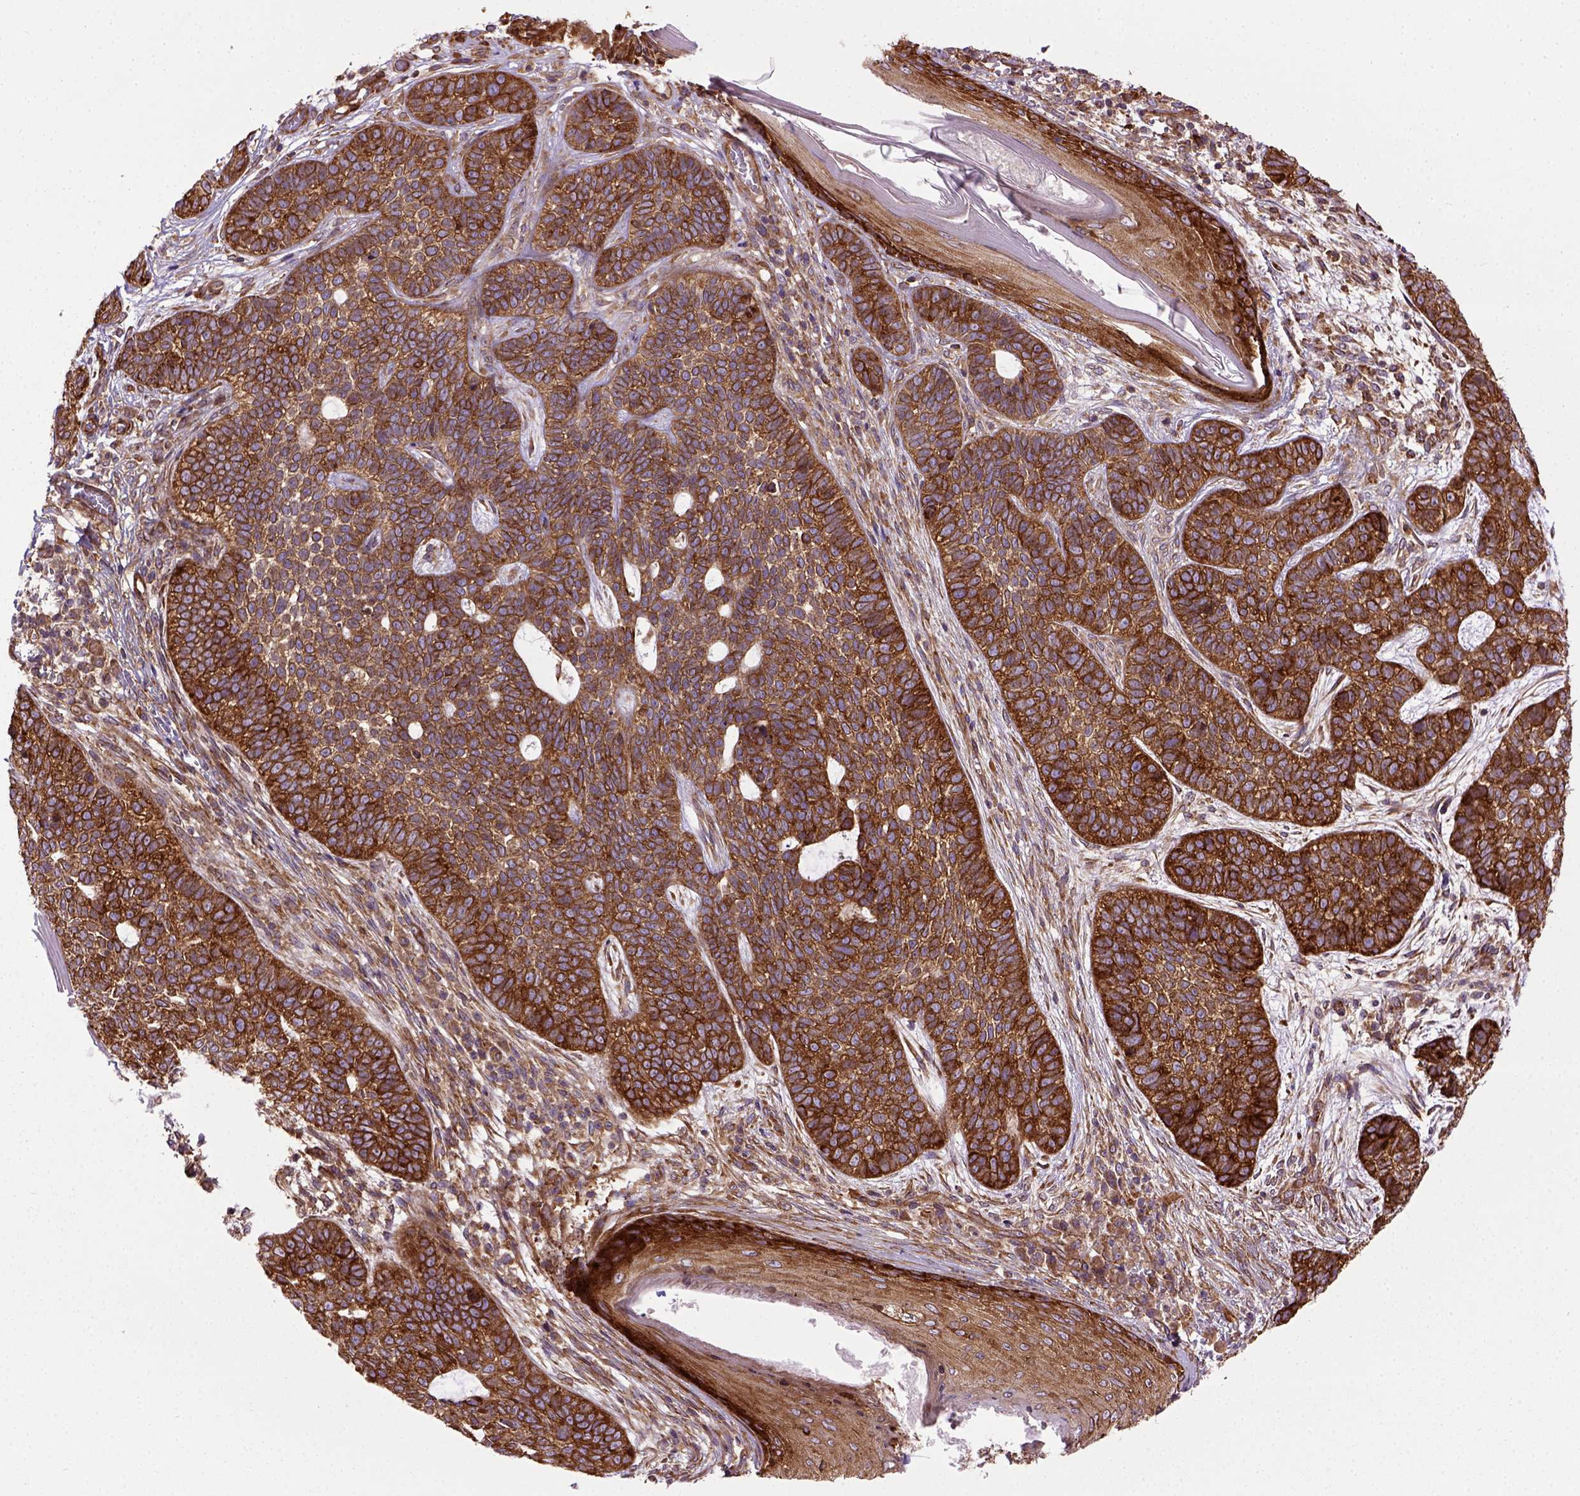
{"staining": {"intensity": "strong", "quantity": ">75%", "location": "cytoplasmic/membranous"}, "tissue": "skin cancer", "cell_type": "Tumor cells", "image_type": "cancer", "snomed": [{"axis": "morphology", "description": "Basal cell carcinoma"}, {"axis": "topography", "description": "Skin"}], "caption": "Immunohistochemistry (IHC) staining of skin cancer, which shows high levels of strong cytoplasmic/membranous positivity in approximately >75% of tumor cells indicating strong cytoplasmic/membranous protein positivity. The staining was performed using DAB (brown) for protein detection and nuclei were counterstained in hematoxylin (blue).", "gene": "CAPRIN1", "patient": {"sex": "female", "age": 69}}